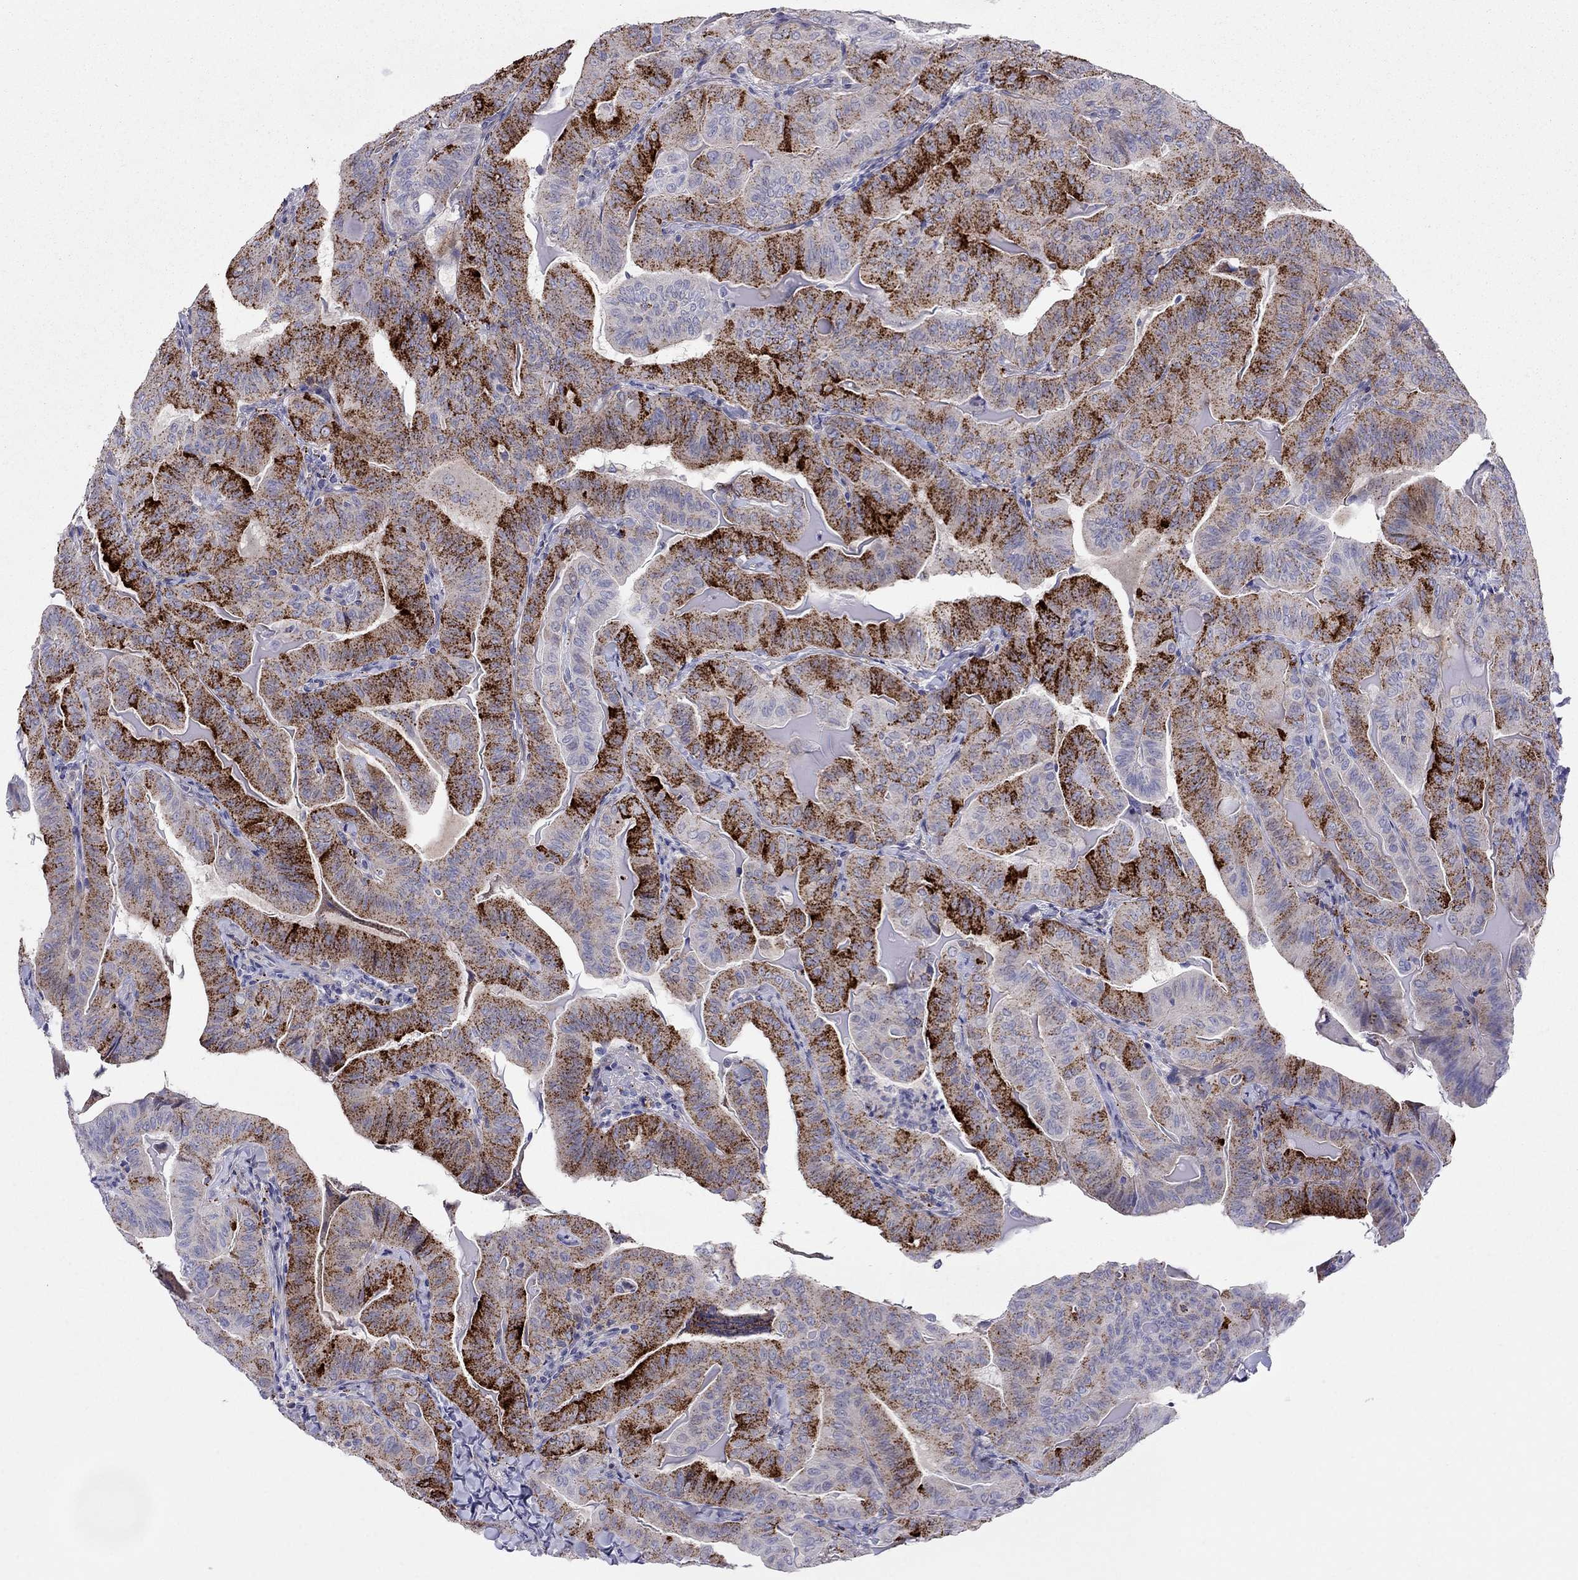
{"staining": {"intensity": "strong", "quantity": "25%-75%", "location": "cytoplasmic/membranous"}, "tissue": "thyroid cancer", "cell_type": "Tumor cells", "image_type": "cancer", "snomed": [{"axis": "morphology", "description": "Papillary adenocarcinoma, NOS"}, {"axis": "topography", "description": "Thyroid gland"}], "caption": "Tumor cells demonstrate high levels of strong cytoplasmic/membranous expression in approximately 25%-75% of cells in thyroid cancer.", "gene": "MAGEB4", "patient": {"sex": "female", "age": 68}}